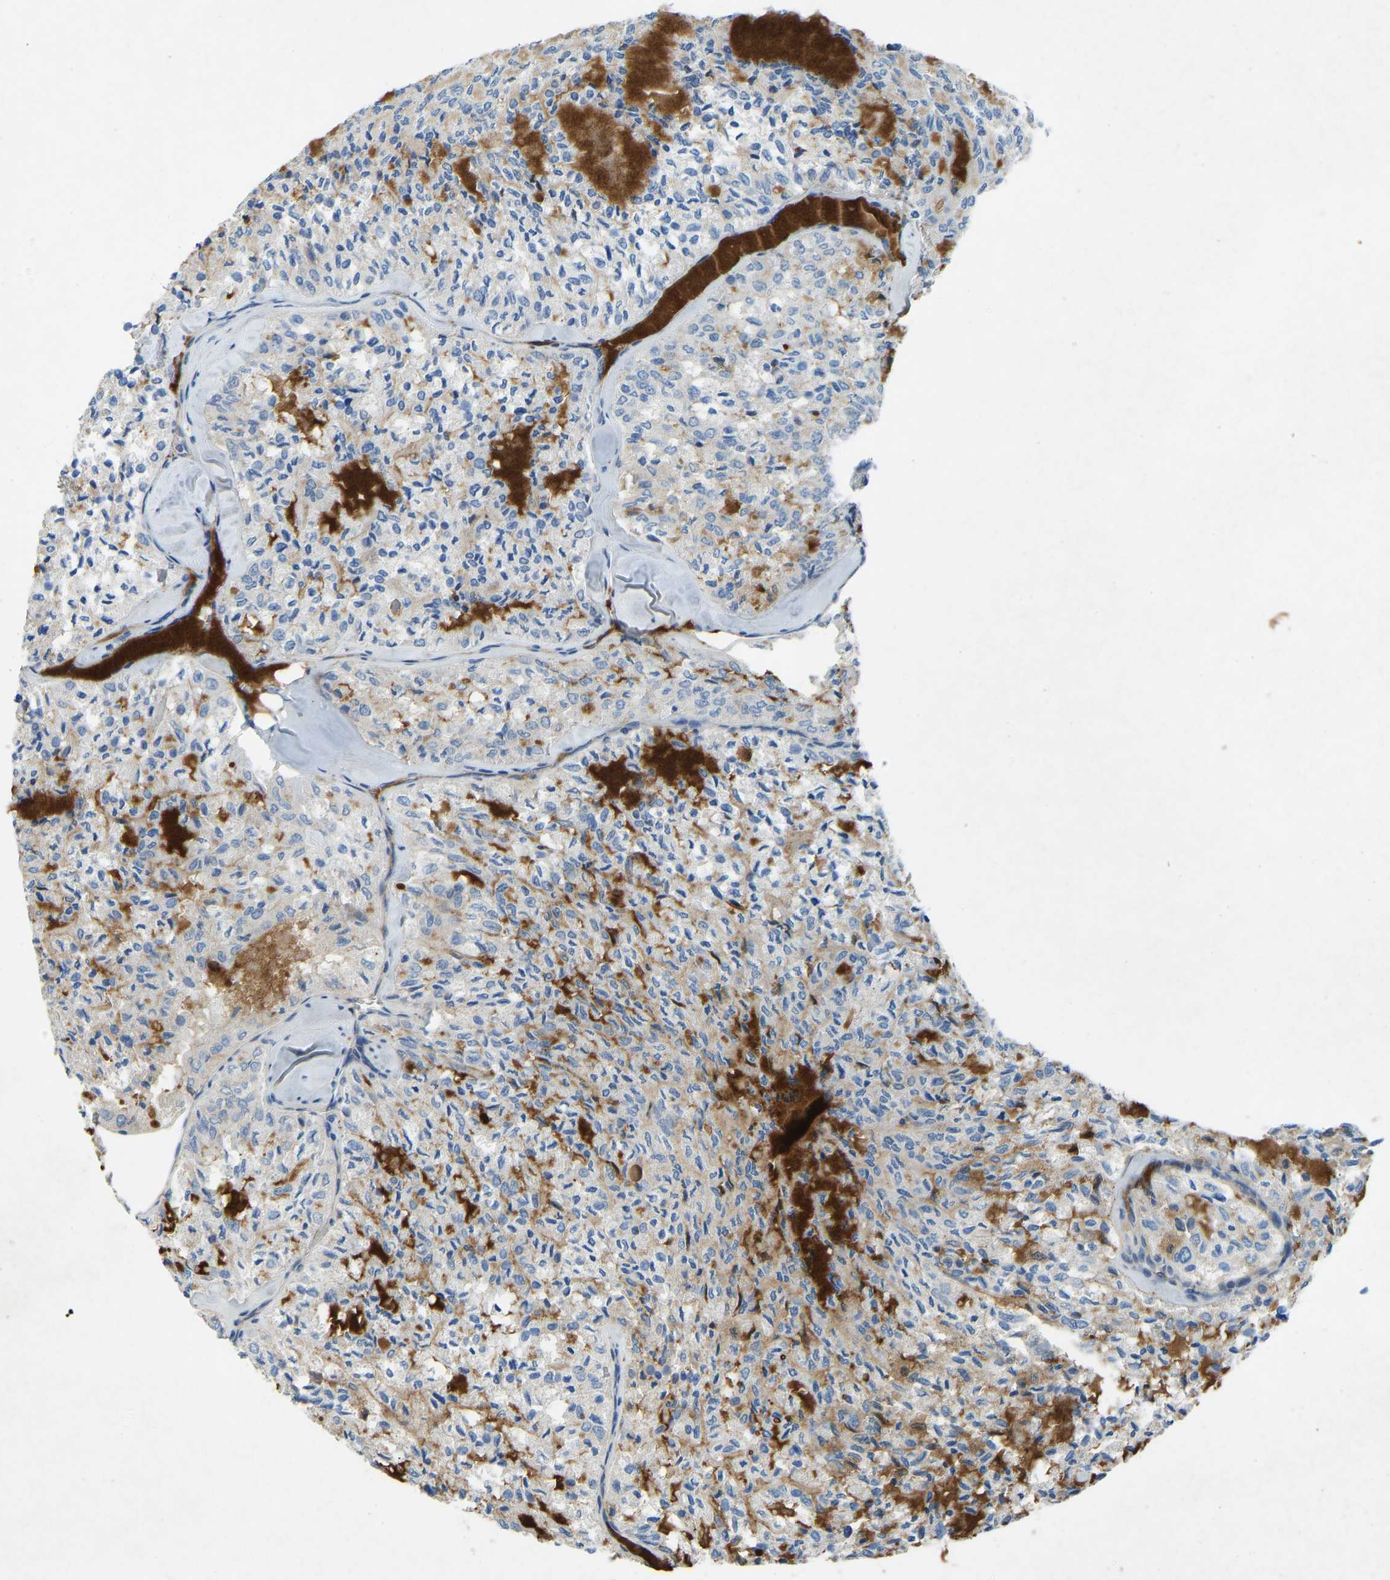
{"staining": {"intensity": "negative", "quantity": "none", "location": "none"}, "tissue": "thyroid cancer", "cell_type": "Tumor cells", "image_type": "cancer", "snomed": [{"axis": "morphology", "description": "Follicular adenoma carcinoma, NOS"}, {"axis": "topography", "description": "Thyroid gland"}], "caption": "Protein analysis of thyroid follicular adenoma carcinoma exhibits no significant positivity in tumor cells.", "gene": "THBS4", "patient": {"sex": "male", "age": 75}}